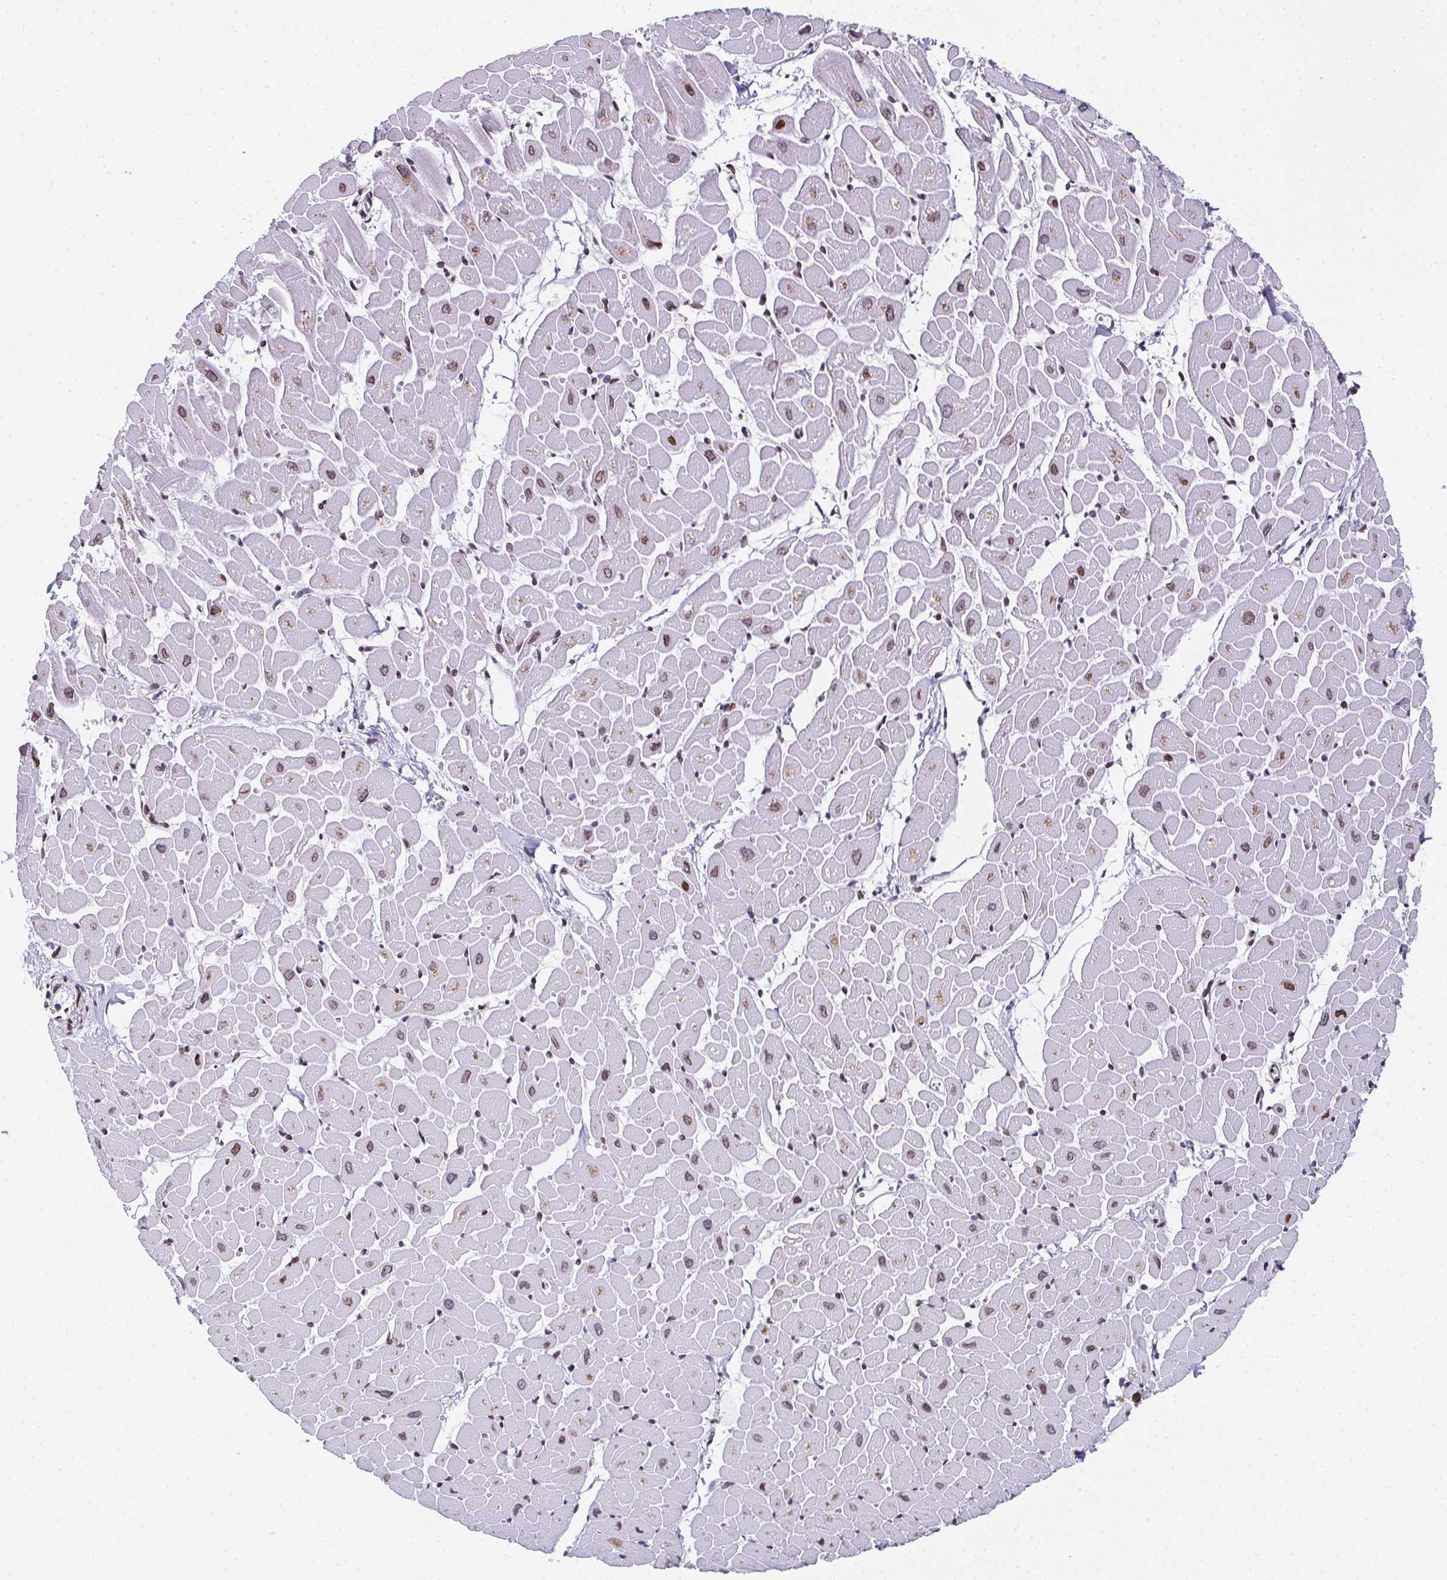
{"staining": {"intensity": "moderate", "quantity": ">75%", "location": "nuclear"}, "tissue": "heart muscle", "cell_type": "Cardiomyocytes", "image_type": "normal", "snomed": [{"axis": "morphology", "description": "Normal tissue, NOS"}, {"axis": "topography", "description": "Heart"}], "caption": "A histopathology image showing moderate nuclear expression in about >75% of cardiomyocytes in benign heart muscle, as visualized by brown immunohistochemical staining.", "gene": "RB1", "patient": {"sex": "male", "age": 57}}